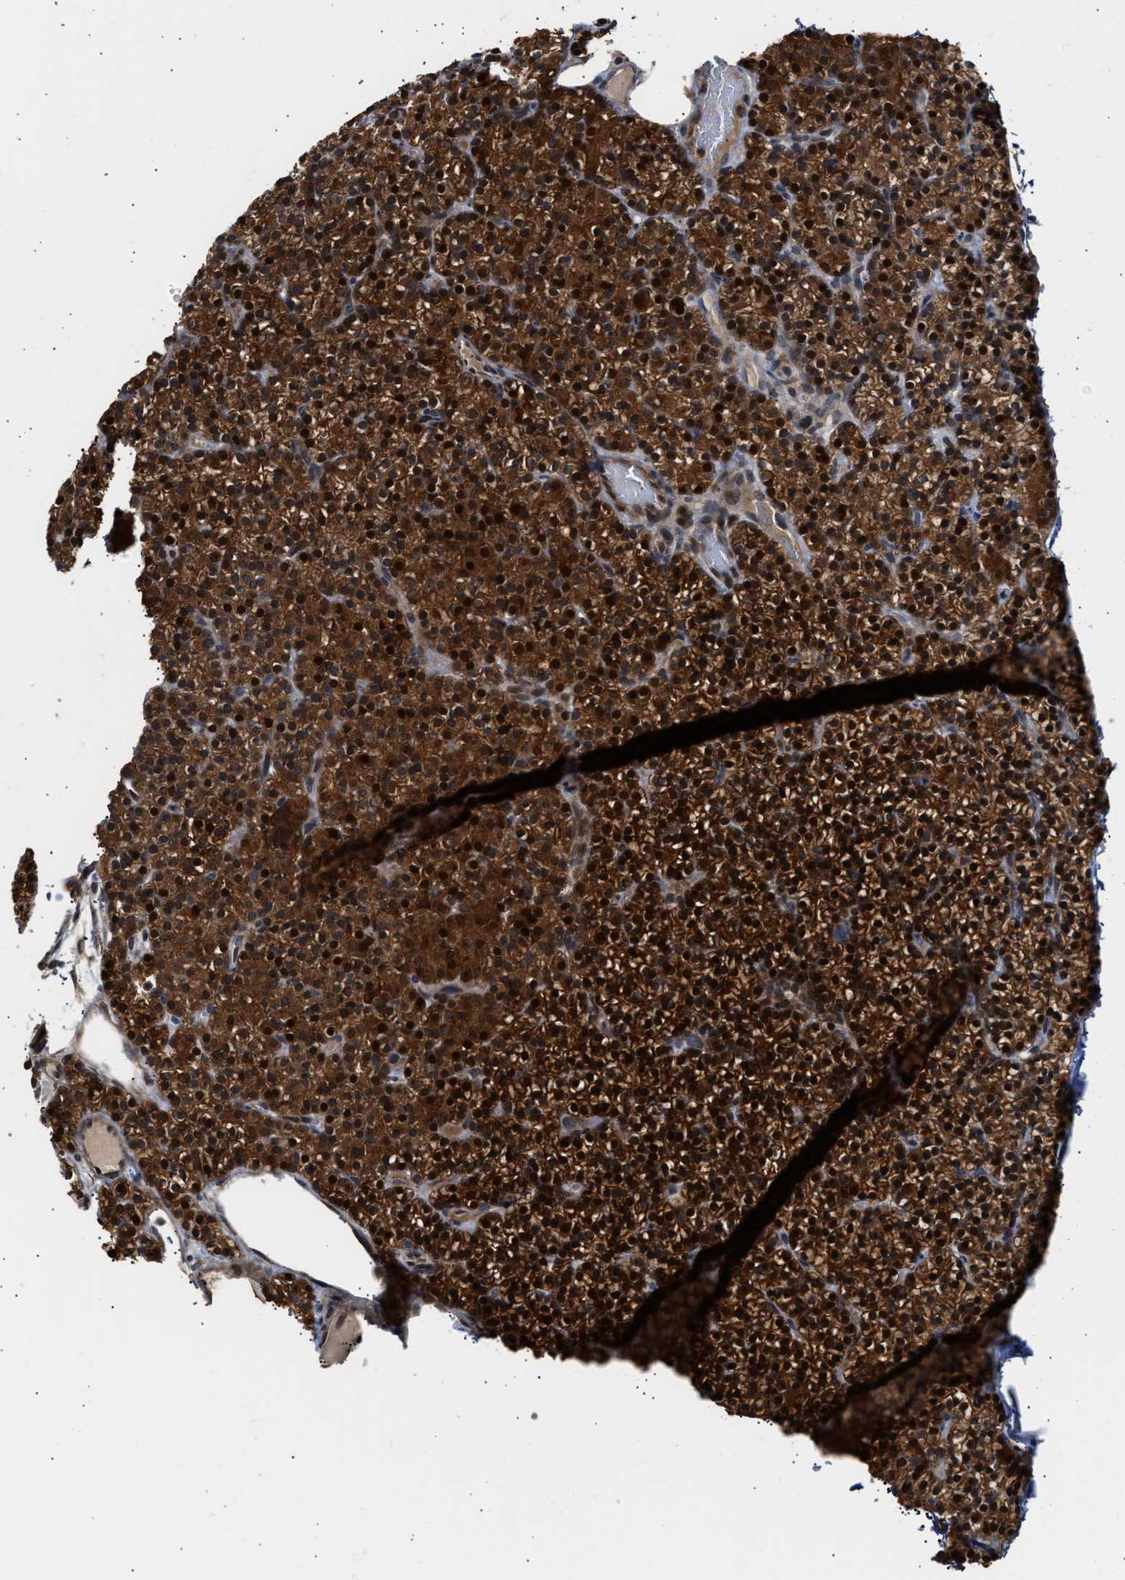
{"staining": {"intensity": "strong", "quantity": ">75%", "location": "cytoplasmic/membranous"}, "tissue": "parathyroid gland", "cell_type": "Glandular cells", "image_type": "normal", "snomed": [{"axis": "morphology", "description": "Normal tissue, NOS"}, {"axis": "morphology", "description": "Hyperplasia, NOS"}, {"axis": "topography", "description": "Parathyroid gland"}], "caption": "A high-resolution image shows IHC staining of normal parathyroid gland, which reveals strong cytoplasmic/membranous expression in approximately >75% of glandular cells. The protein is stained brown, and the nuclei are stained in blue (DAB (3,3'-diaminobenzidine) IHC with brightfield microscopy, high magnification).", "gene": "EXTL2", "patient": {"sex": "male", "age": 44}}